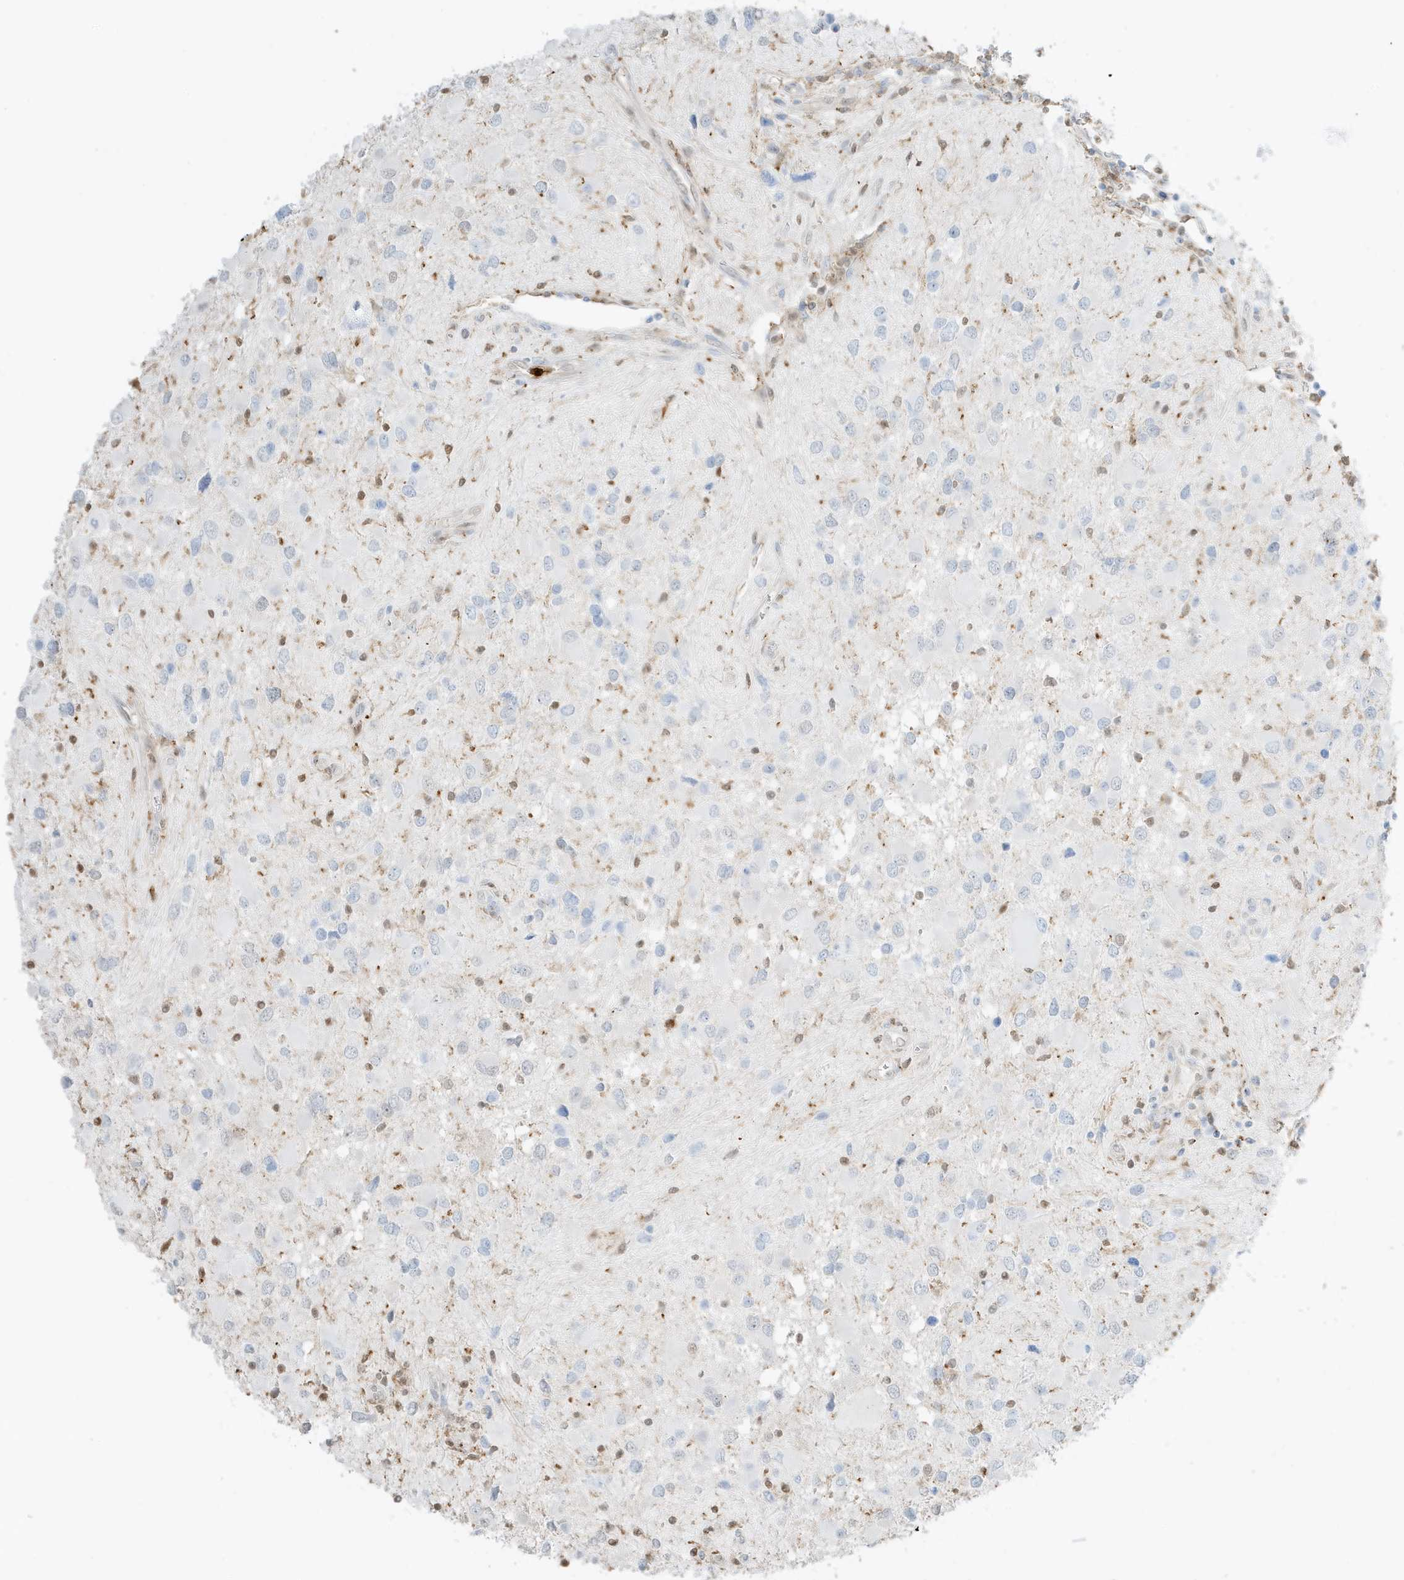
{"staining": {"intensity": "negative", "quantity": "none", "location": "none"}, "tissue": "glioma", "cell_type": "Tumor cells", "image_type": "cancer", "snomed": [{"axis": "morphology", "description": "Glioma, malignant, High grade"}, {"axis": "topography", "description": "Brain"}], "caption": "This is an immunohistochemistry (IHC) image of human malignant glioma (high-grade). There is no staining in tumor cells.", "gene": "GCA", "patient": {"sex": "male", "age": 53}}